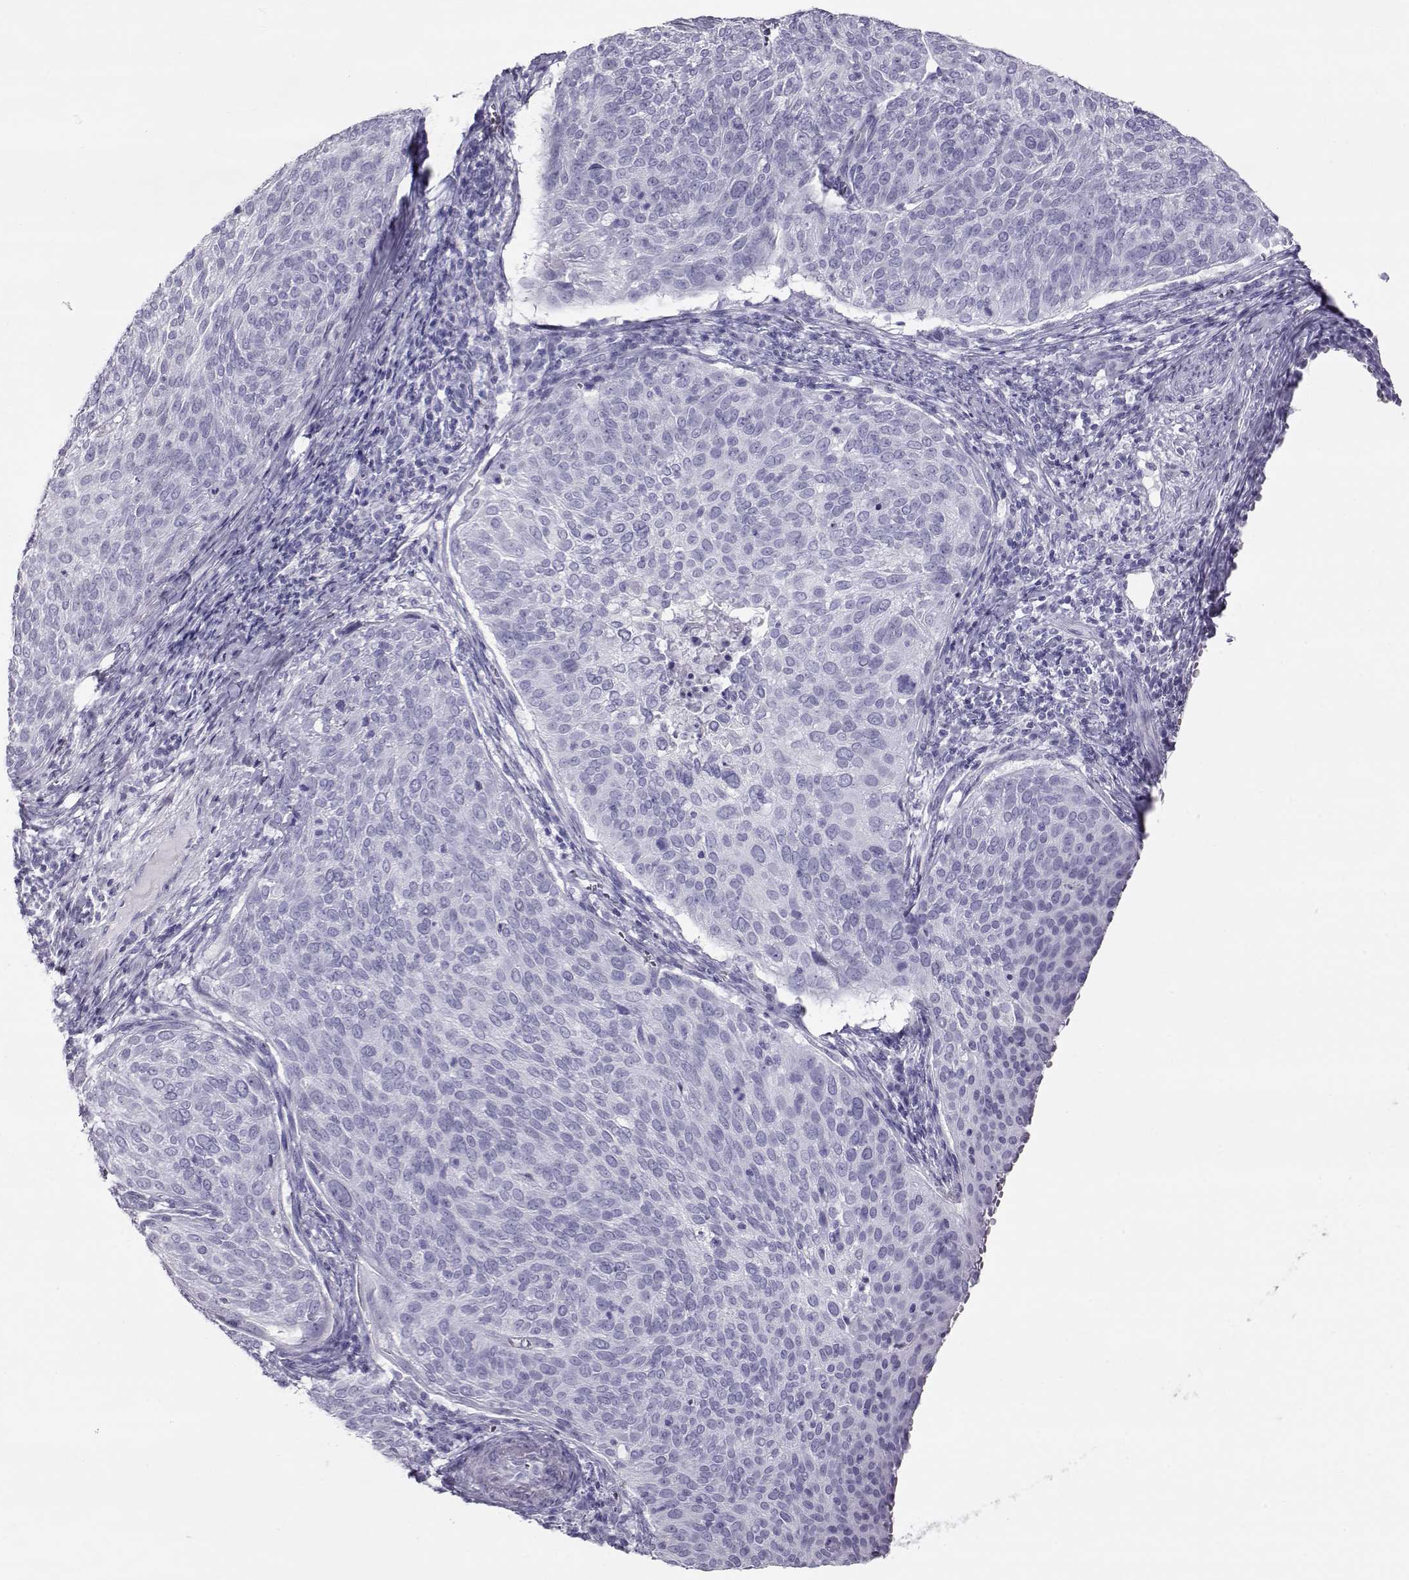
{"staining": {"intensity": "negative", "quantity": "none", "location": "none"}, "tissue": "cervical cancer", "cell_type": "Tumor cells", "image_type": "cancer", "snomed": [{"axis": "morphology", "description": "Squamous cell carcinoma, NOS"}, {"axis": "topography", "description": "Cervix"}], "caption": "Squamous cell carcinoma (cervical) was stained to show a protein in brown. There is no significant positivity in tumor cells.", "gene": "RD3", "patient": {"sex": "female", "age": 39}}